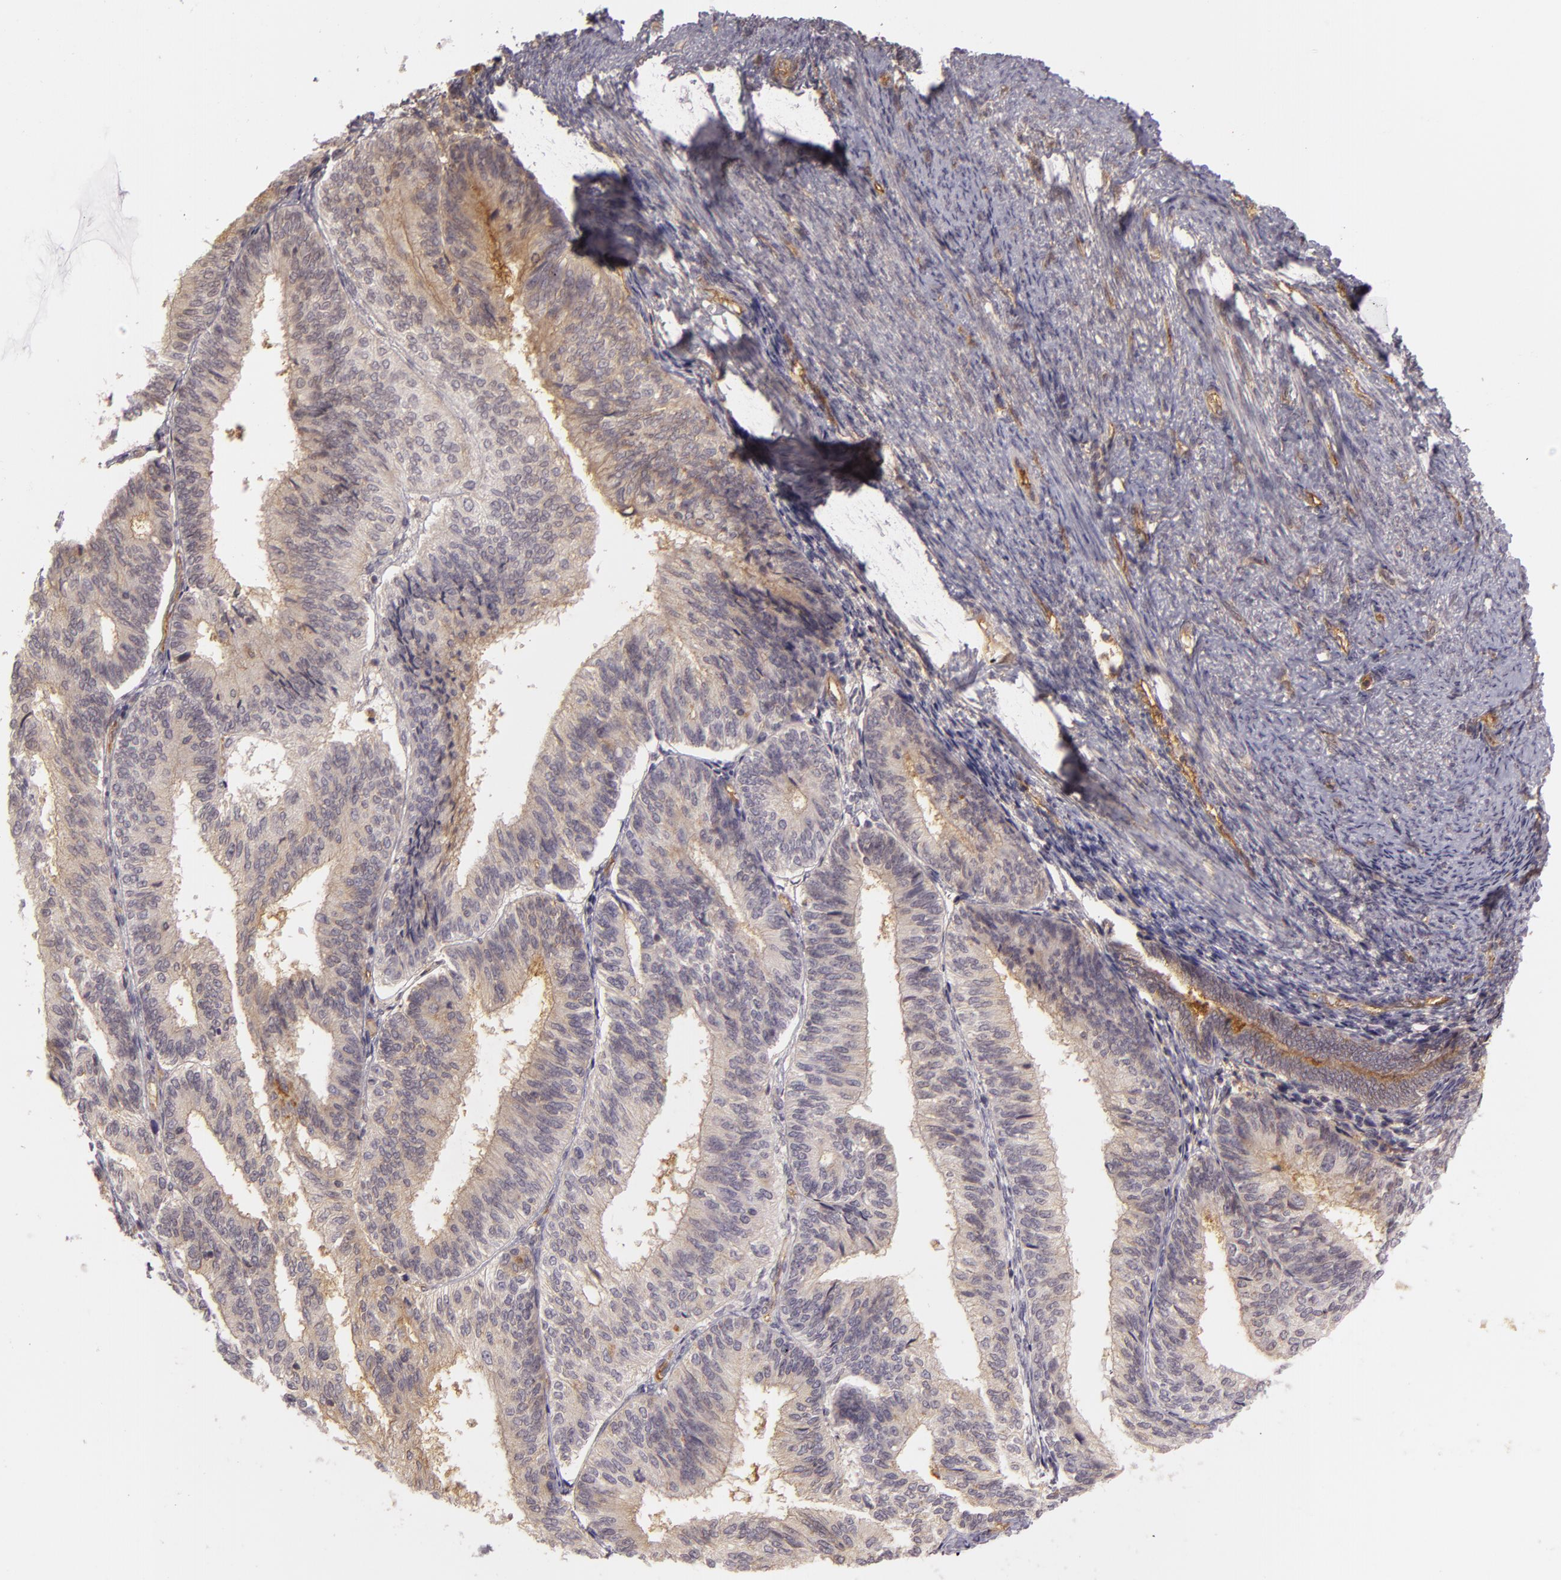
{"staining": {"intensity": "negative", "quantity": "none", "location": "none"}, "tissue": "endometrial cancer", "cell_type": "Tumor cells", "image_type": "cancer", "snomed": [{"axis": "morphology", "description": "Adenocarcinoma, NOS"}, {"axis": "topography", "description": "Endometrium"}], "caption": "An IHC image of endometrial adenocarcinoma is shown. There is no staining in tumor cells of endometrial adenocarcinoma.", "gene": "CD59", "patient": {"sex": "female", "age": 55}}